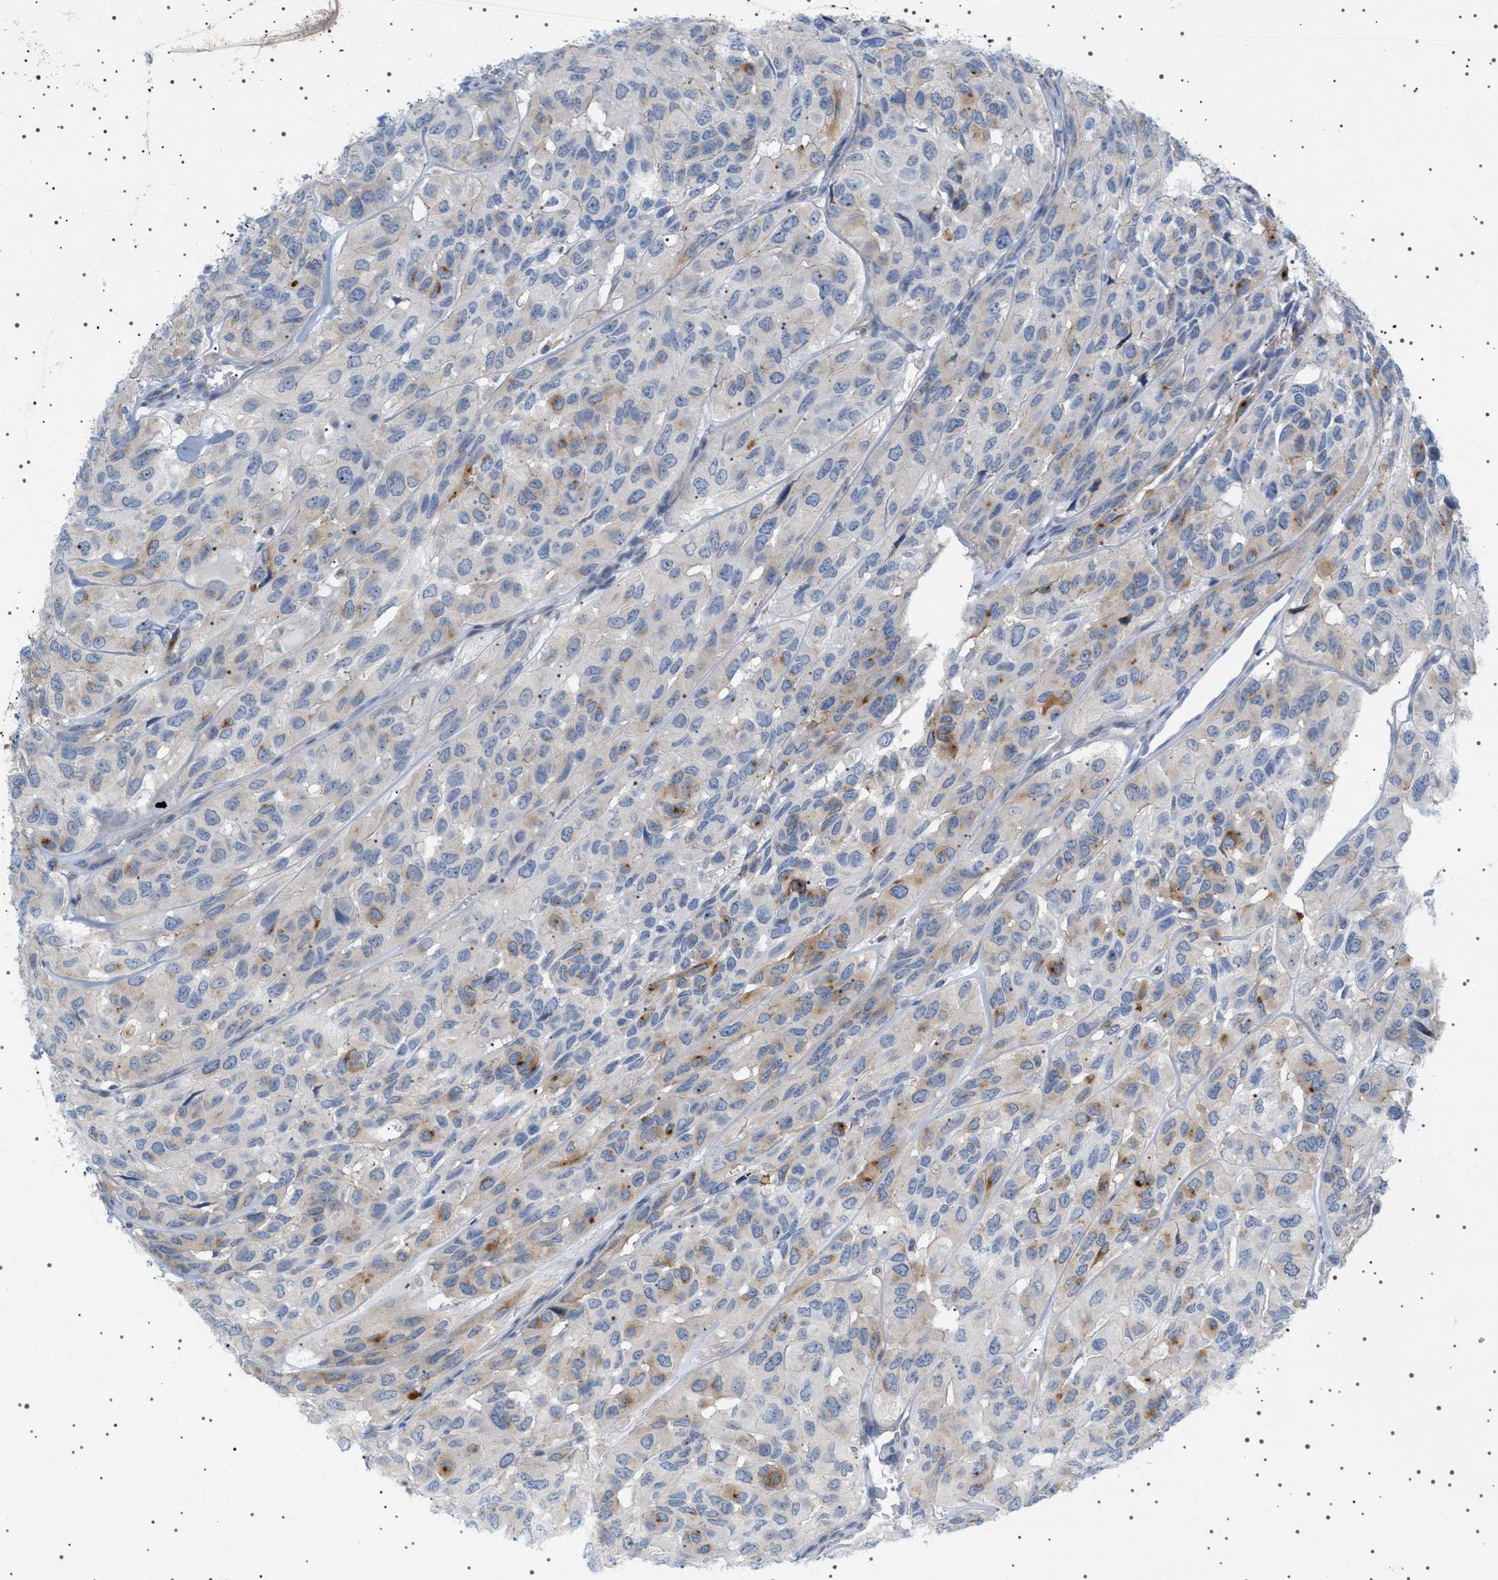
{"staining": {"intensity": "moderate", "quantity": "<25%", "location": "cytoplasmic/membranous"}, "tissue": "head and neck cancer", "cell_type": "Tumor cells", "image_type": "cancer", "snomed": [{"axis": "morphology", "description": "Adenocarcinoma, NOS"}, {"axis": "topography", "description": "Salivary gland, NOS"}, {"axis": "topography", "description": "Head-Neck"}], "caption": "Protein staining of head and neck cancer tissue demonstrates moderate cytoplasmic/membranous expression in approximately <25% of tumor cells. (DAB (3,3'-diaminobenzidine) = brown stain, brightfield microscopy at high magnification).", "gene": "ADCY10", "patient": {"sex": "female", "age": 76}}